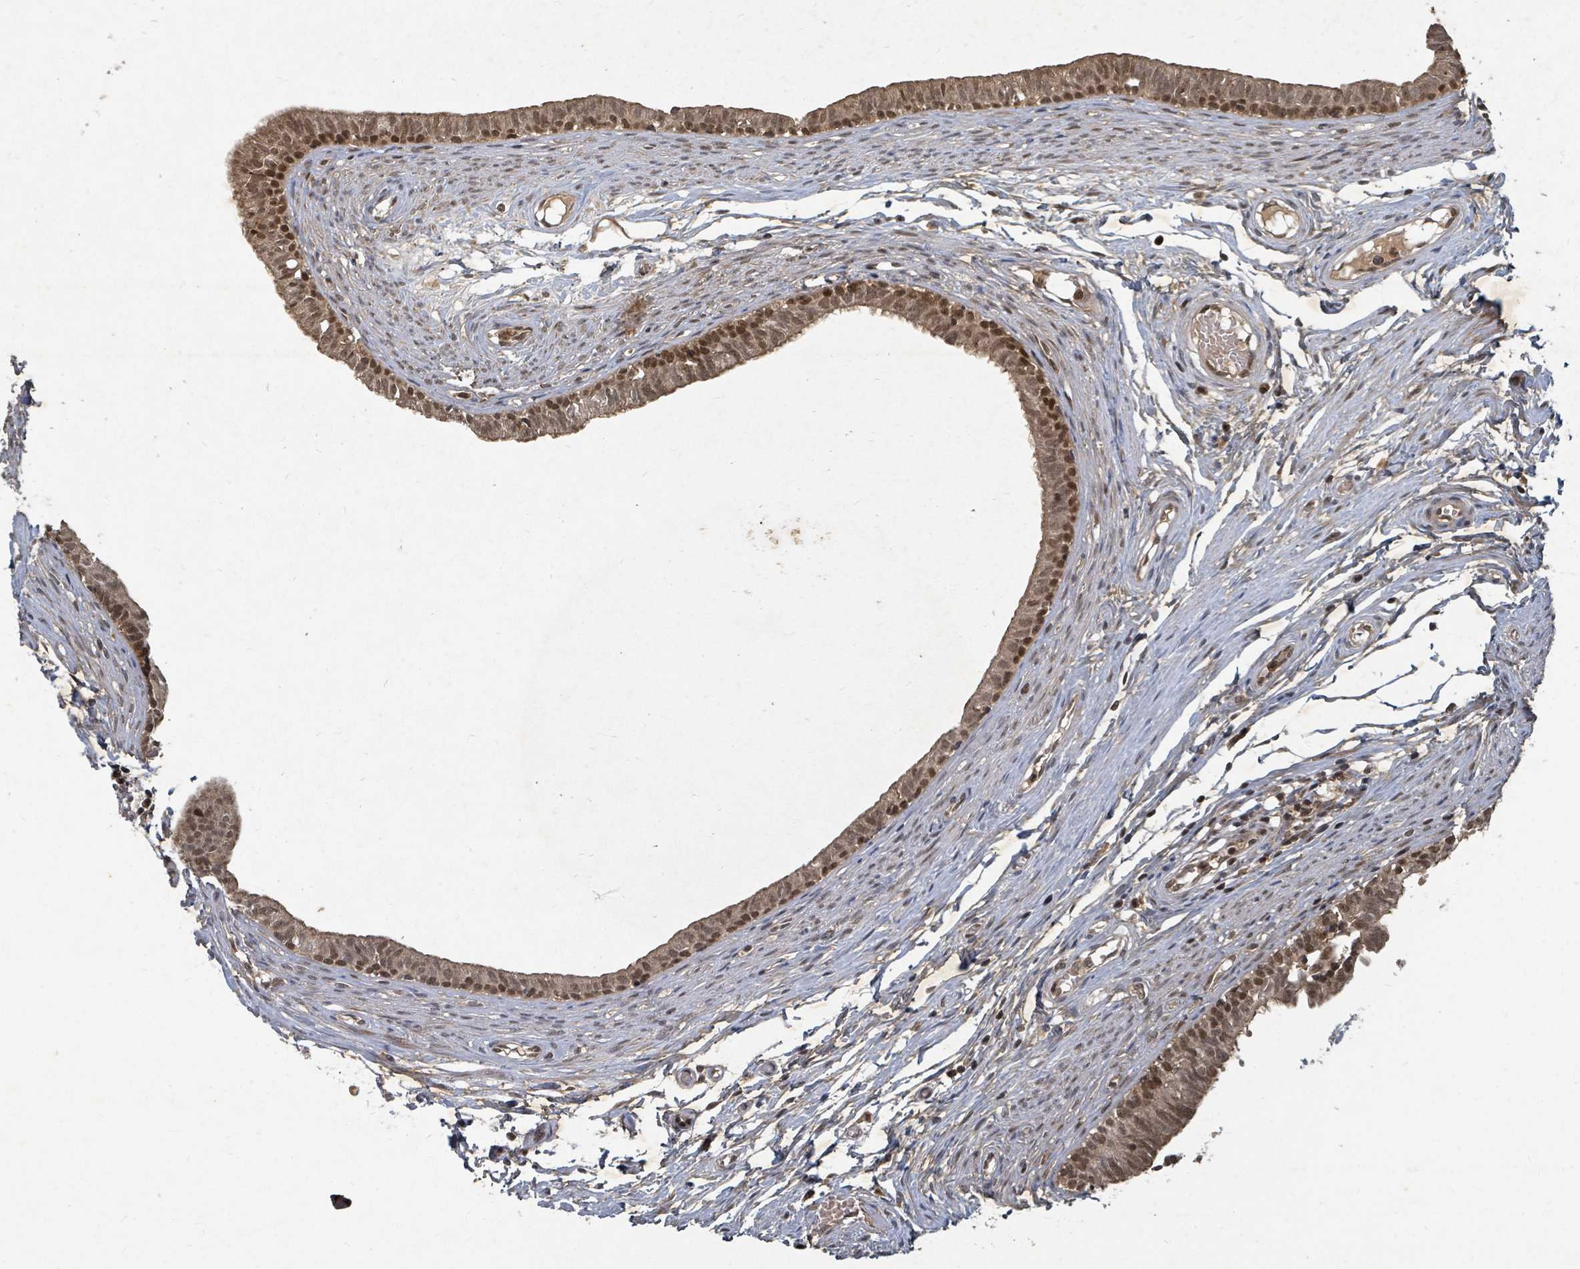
{"staining": {"intensity": "moderate", "quantity": ">75%", "location": "cytoplasmic/membranous,nuclear"}, "tissue": "epididymis", "cell_type": "Glandular cells", "image_type": "normal", "snomed": [{"axis": "morphology", "description": "Normal tissue, NOS"}, {"axis": "topography", "description": "Epididymis, spermatic cord, NOS"}], "caption": "Immunohistochemical staining of benign epididymis exhibits moderate cytoplasmic/membranous,nuclear protein positivity in approximately >75% of glandular cells. Ihc stains the protein in brown and the nuclei are stained blue.", "gene": "KDM4E", "patient": {"sex": "male", "age": 22}}